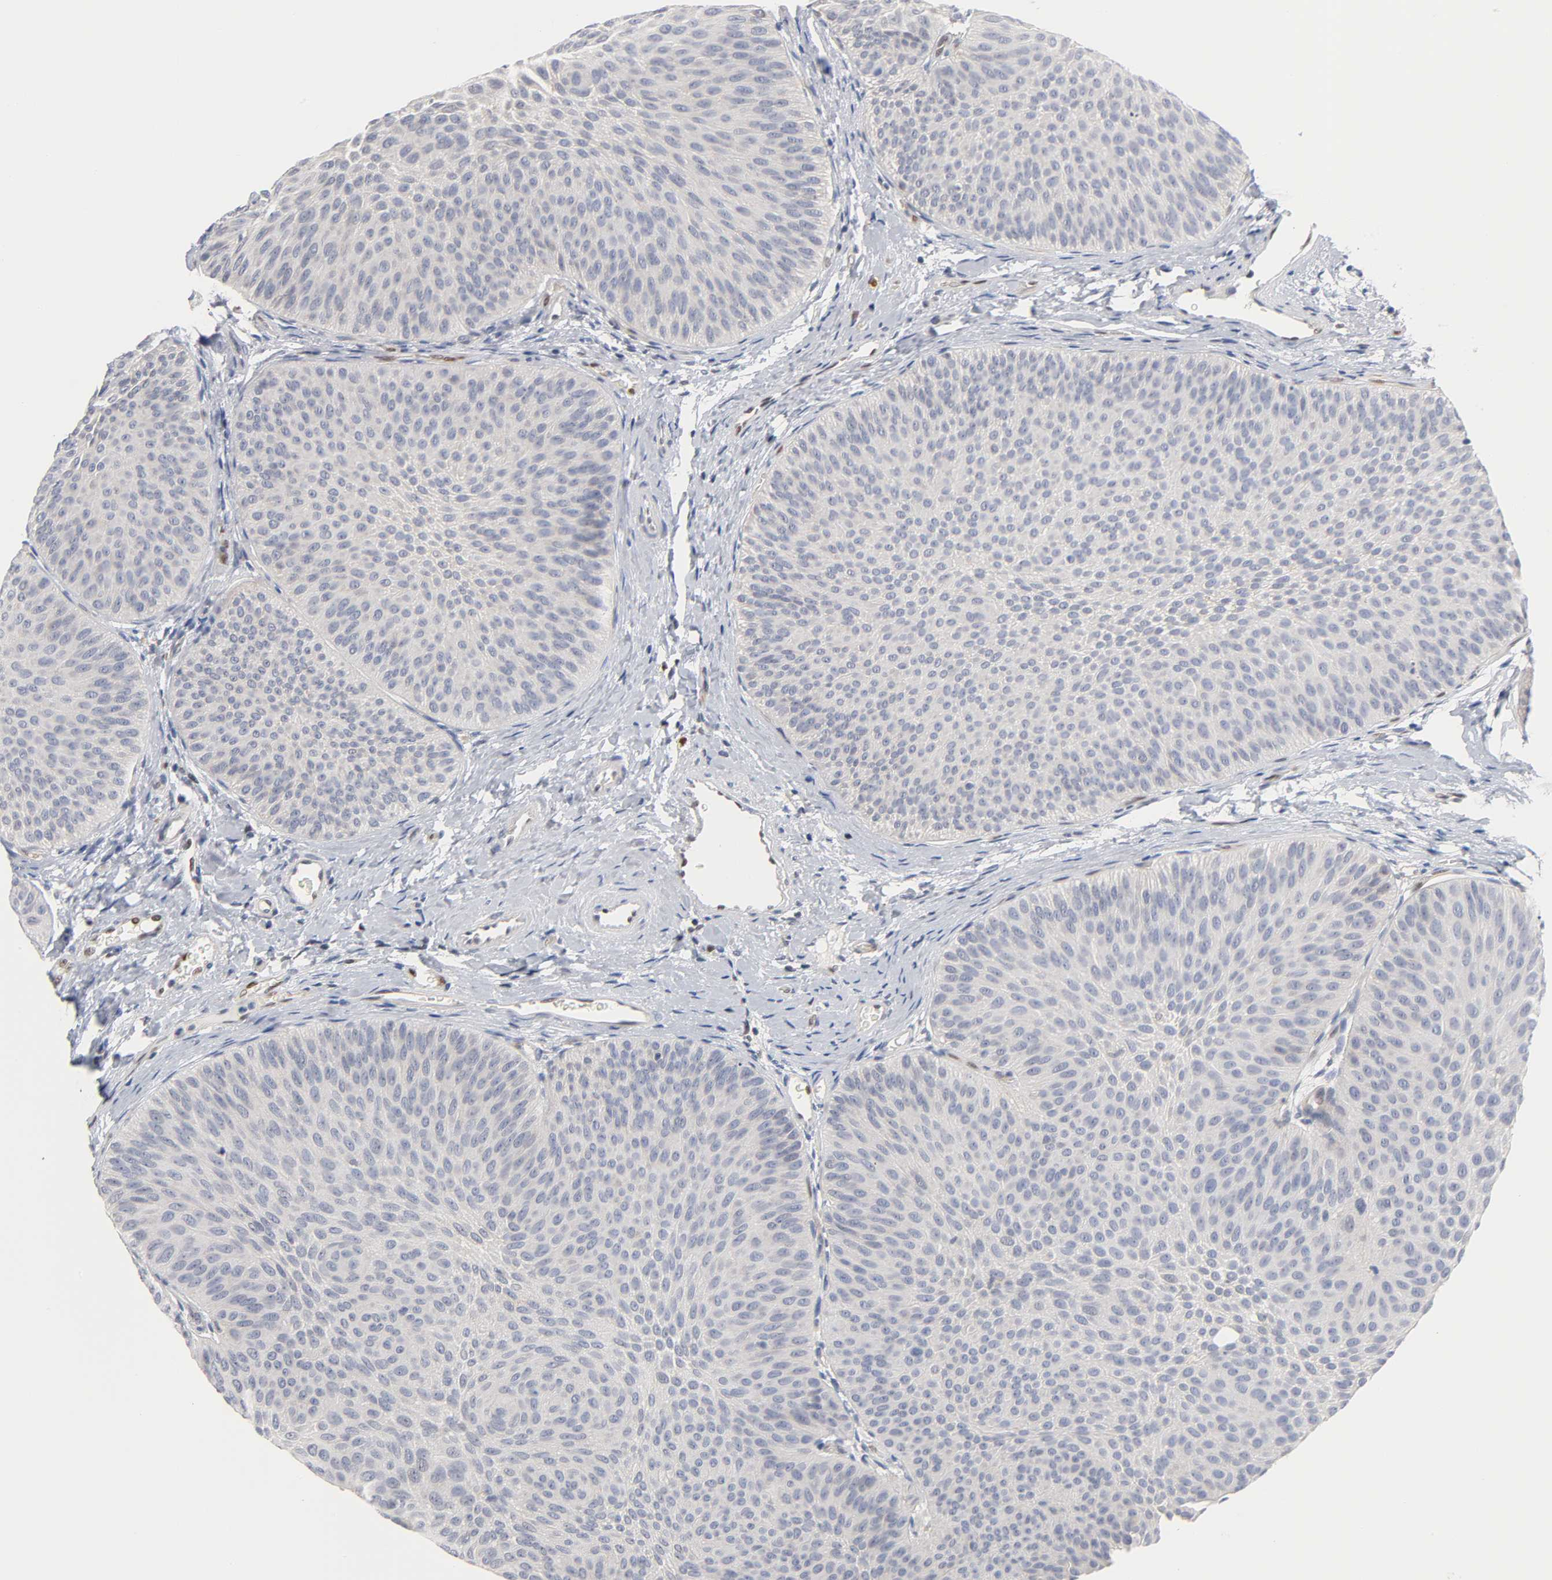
{"staining": {"intensity": "negative", "quantity": "none", "location": "none"}, "tissue": "urothelial cancer", "cell_type": "Tumor cells", "image_type": "cancer", "snomed": [{"axis": "morphology", "description": "Urothelial carcinoma, Low grade"}, {"axis": "topography", "description": "Urinary bladder"}], "caption": "This is an immunohistochemistry (IHC) micrograph of urothelial cancer. There is no expression in tumor cells.", "gene": "NFATC1", "patient": {"sex": "female", "age": 60}}